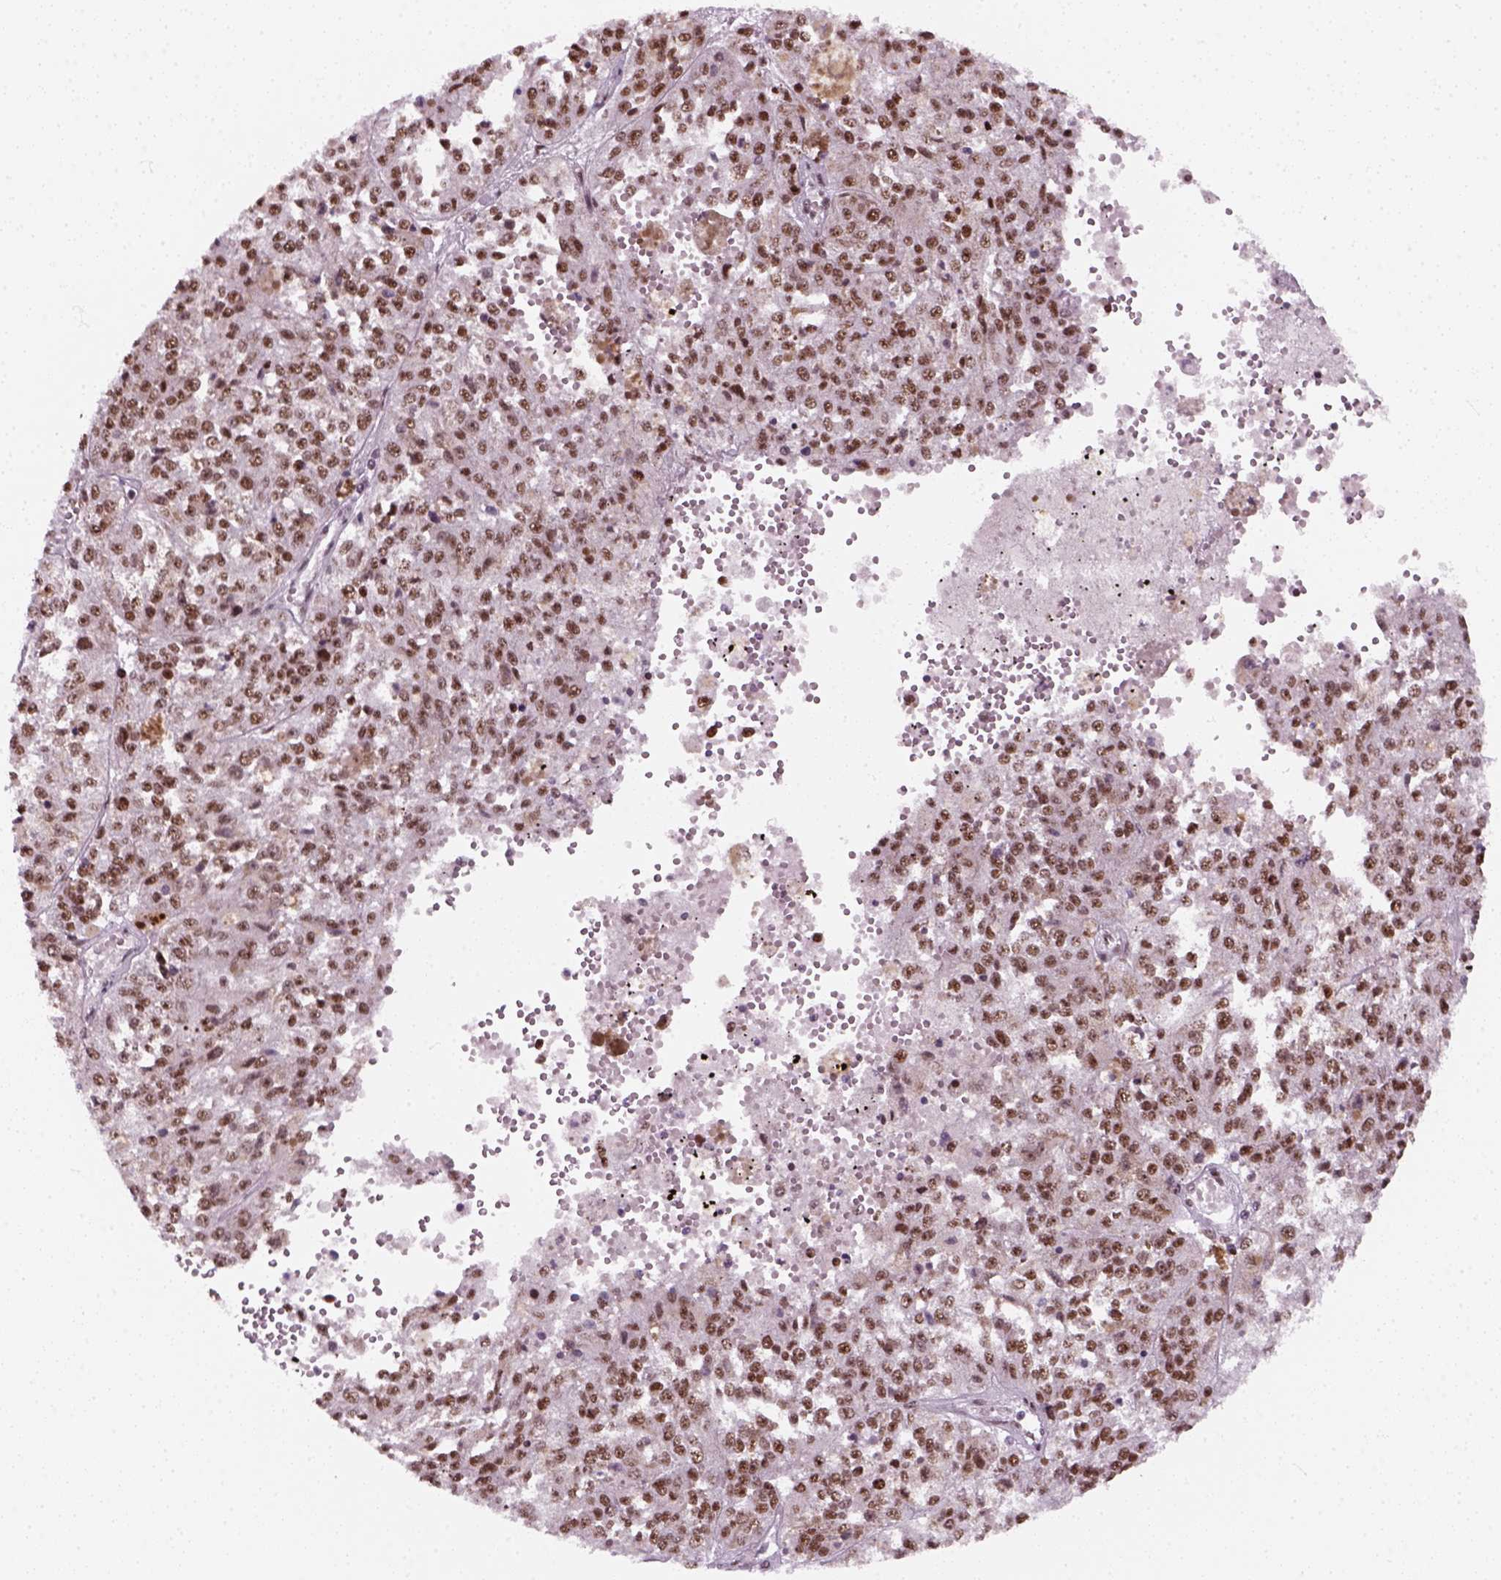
{"staining": {"intensity": "moderate", "quantity": ">75%", "location": "nuclear"}, "tissue": "melanoma", "cell_type": "Tumor cells", "image_type": "cancer", "snomed": [{"axis": "morphology", "description": "Malignant melanoma, Metastatic site"}, {"axis": "topography", "description": "Lymph node"}], "caption": "Immunohistochemistry (IHC) staining of melanoma, which displays medium levels of moderate nuclear staining in about >75% of tumor cells indicating moderate nuclear protein expression. The staining was performed using DAB (brown) for protein detection and nuclei were counterstained in hematoxylin (blue).", "gene": "GTF2F1", "patient": {"sex": "female", "age": 64}}